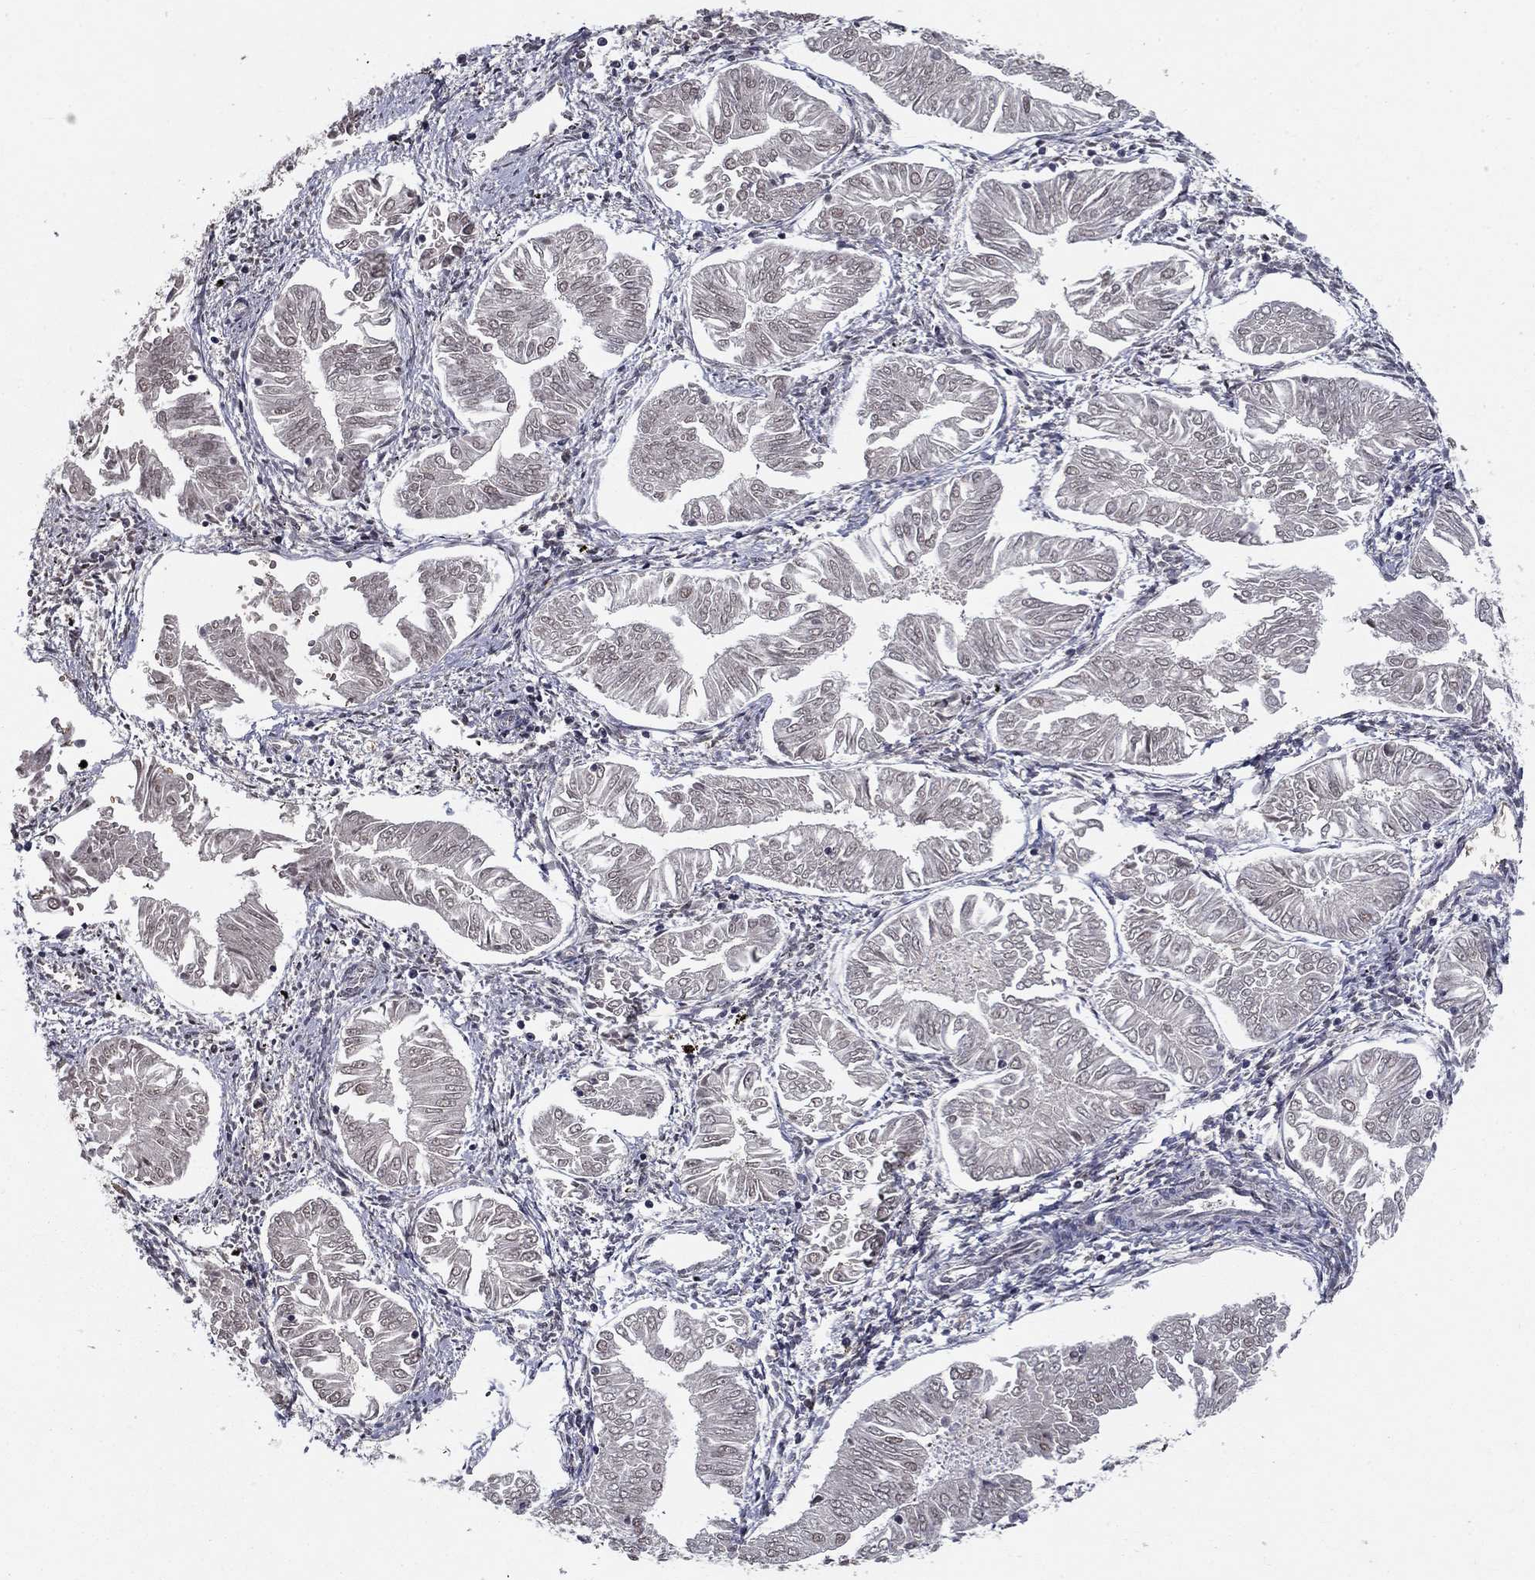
{"staining": {"intensity": "negative", "quantity": "none", "location": "none"}, "tissue": "endometrial cancer", "cell_type": "Tumor cells", "image_type": "cancer", "snomed": [{"axis": "morphology", "description": "Adenocarcinoma, NOS"}, {"axis": "topography", "description": "Endometrium"}], "caption": "DAB (3,3'-diaminobenzidine) immunohistochemical staining of human endometrial adenocarcinoma exhibits no significant expression in tumor cells.", "gene": "SLC2A13", "patient": {"sex": "female", "age": 53}}